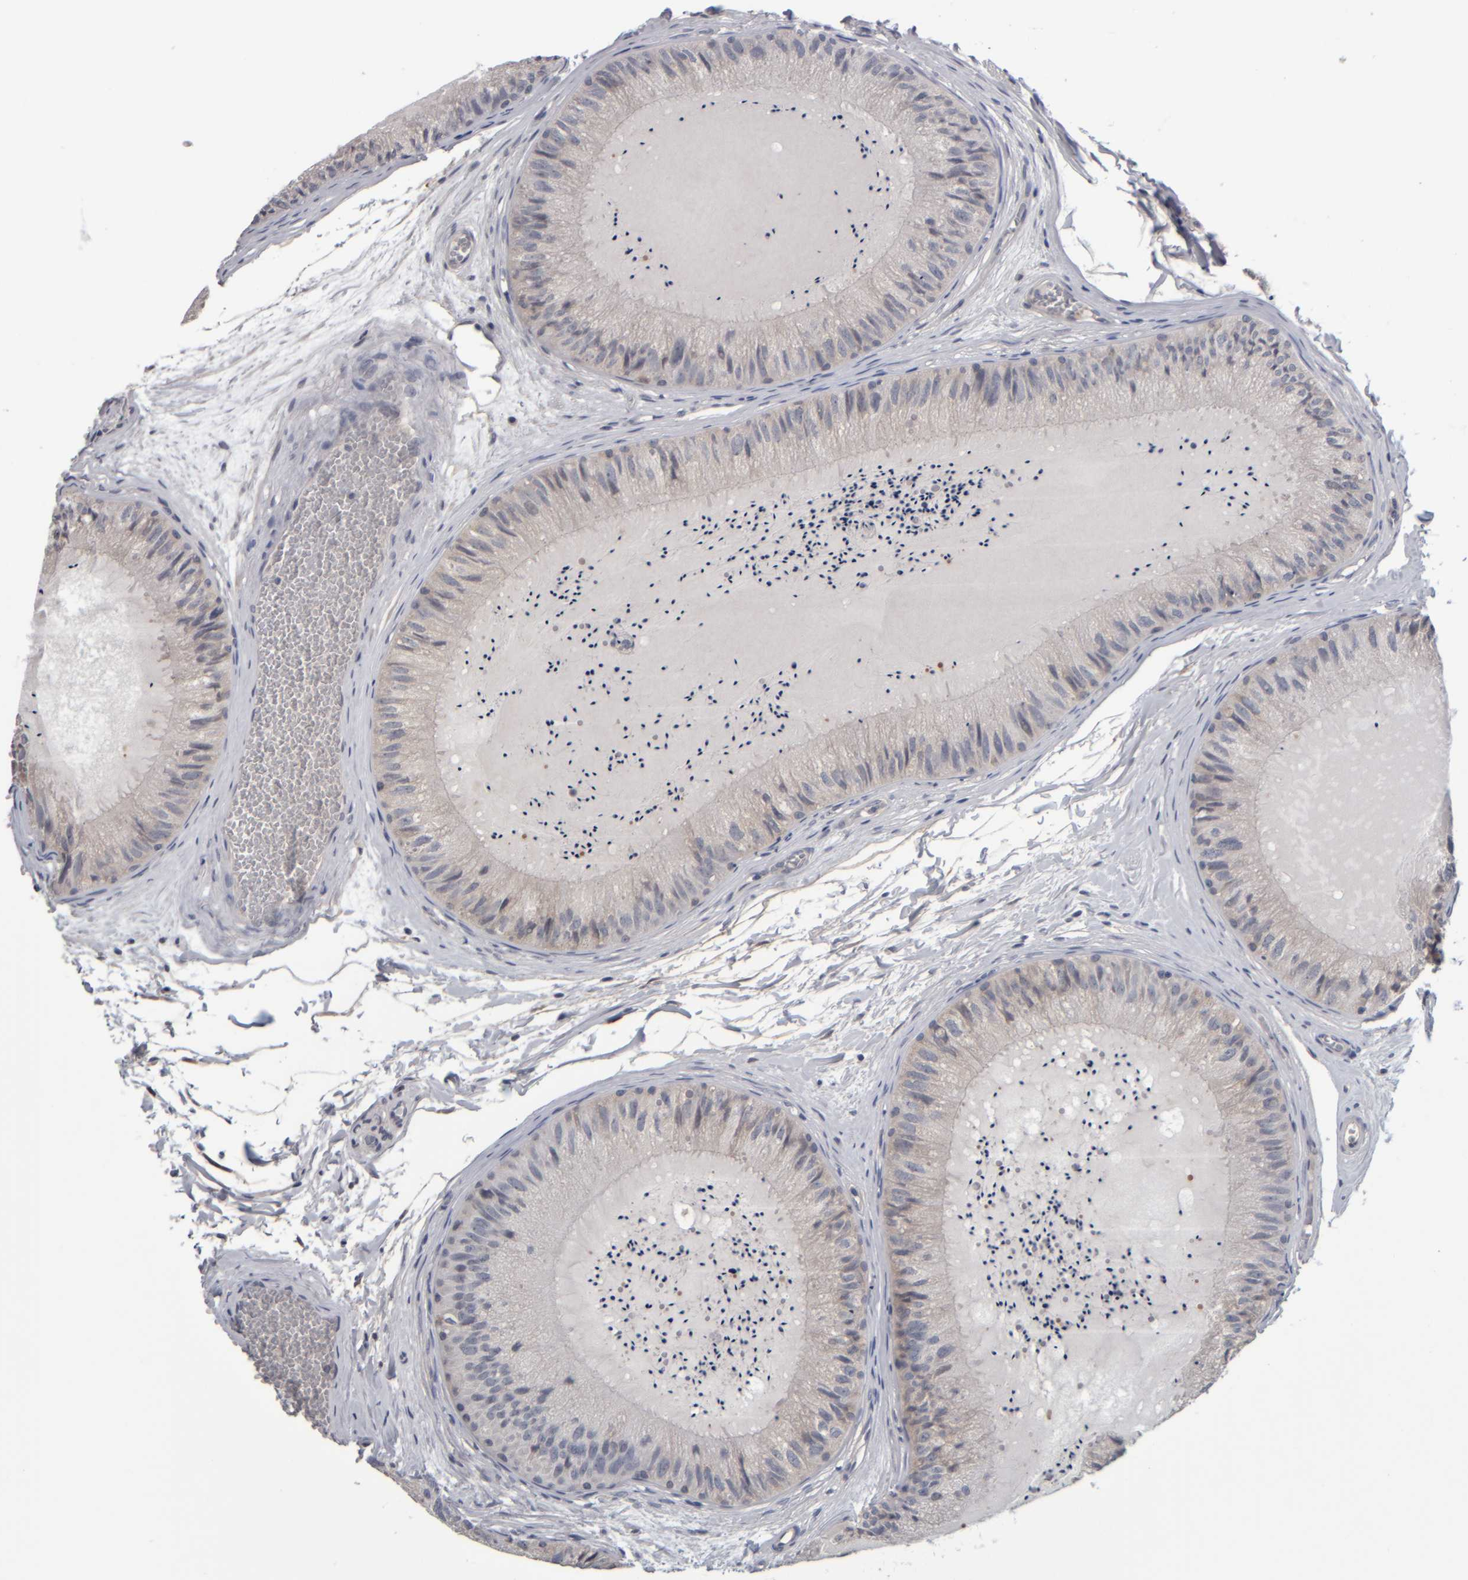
{"staining": {"intensity": "negative", "quantity": "none", "location": "none"}, "tissue": "epididymis", "cell_type": "Glandular cells", "image_type": "normal", "snomed": [{"axis": "morphology", "description": "Normal tissue, NOS"}, {"axis": "topography", "description": "Epididymis"}], "caption": "The immunohistochemistry photomicrograph has no significant expression in glandular cells of epididymis. Nuclei are stained in blue.", "gene": "COL14A1", "patient": {"sex": "male", "age": 31}}